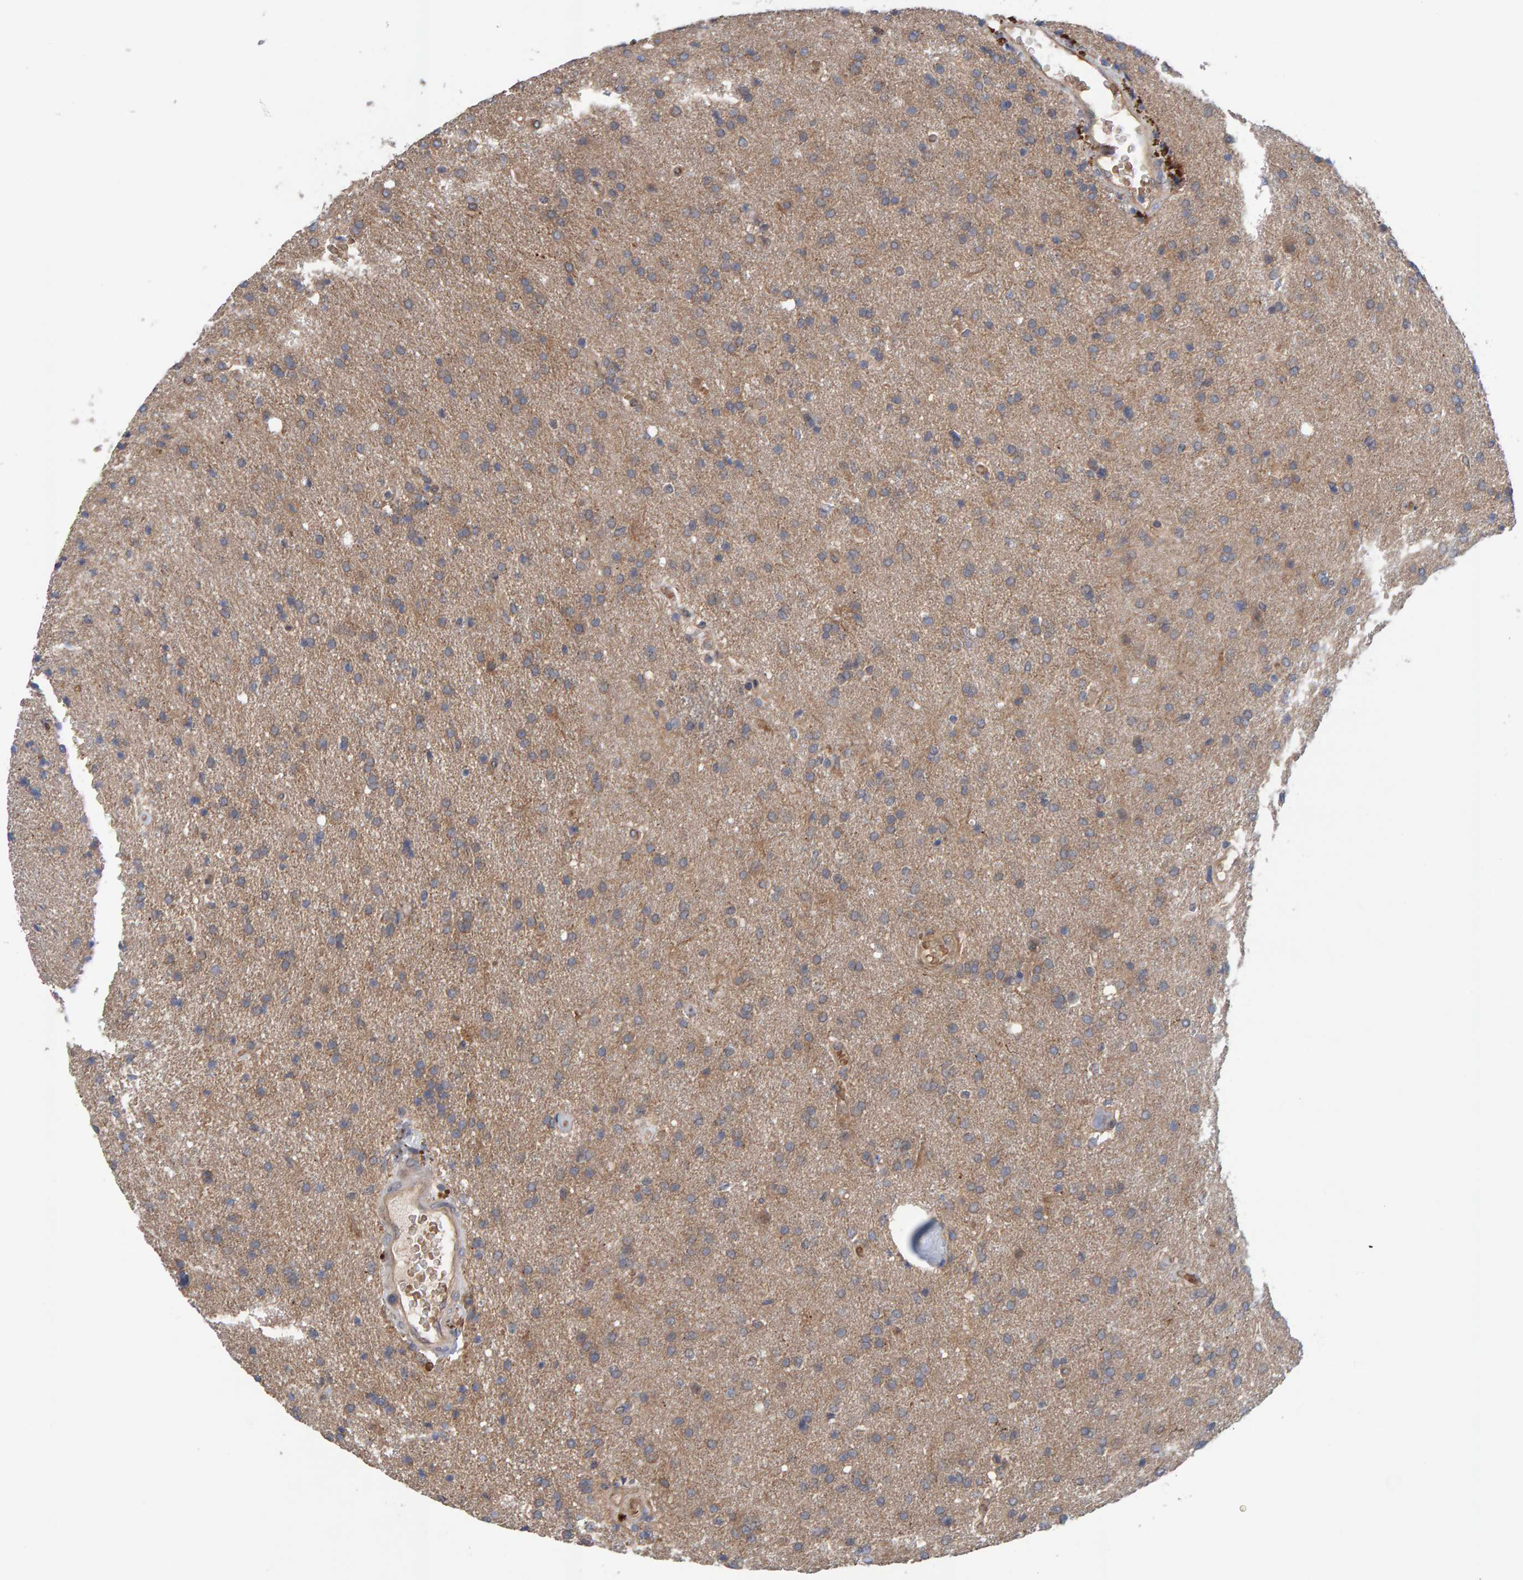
{"staining": {"intensity": "weak", "quantity": ">75%", "location": "cytoplasmic/membranous"}, "tissue": "glioma", "cell_type": "Tumor cells", "image_type": "cancer", "snomed": [{"axis": "morphology", "description": "Glioma, malignant, High grade"}, {"axis": "topography", "description": "Brain"}], "caption": "This histopathology image displays immunohistochemistry (IHC) staining of malignant glioma (high-grade), with low weak cytoplasmic/membranous positivity in about >75% of tumor cells.", "gene": "LRSAM1", "patient": {"sex": "male", "age": 72}}